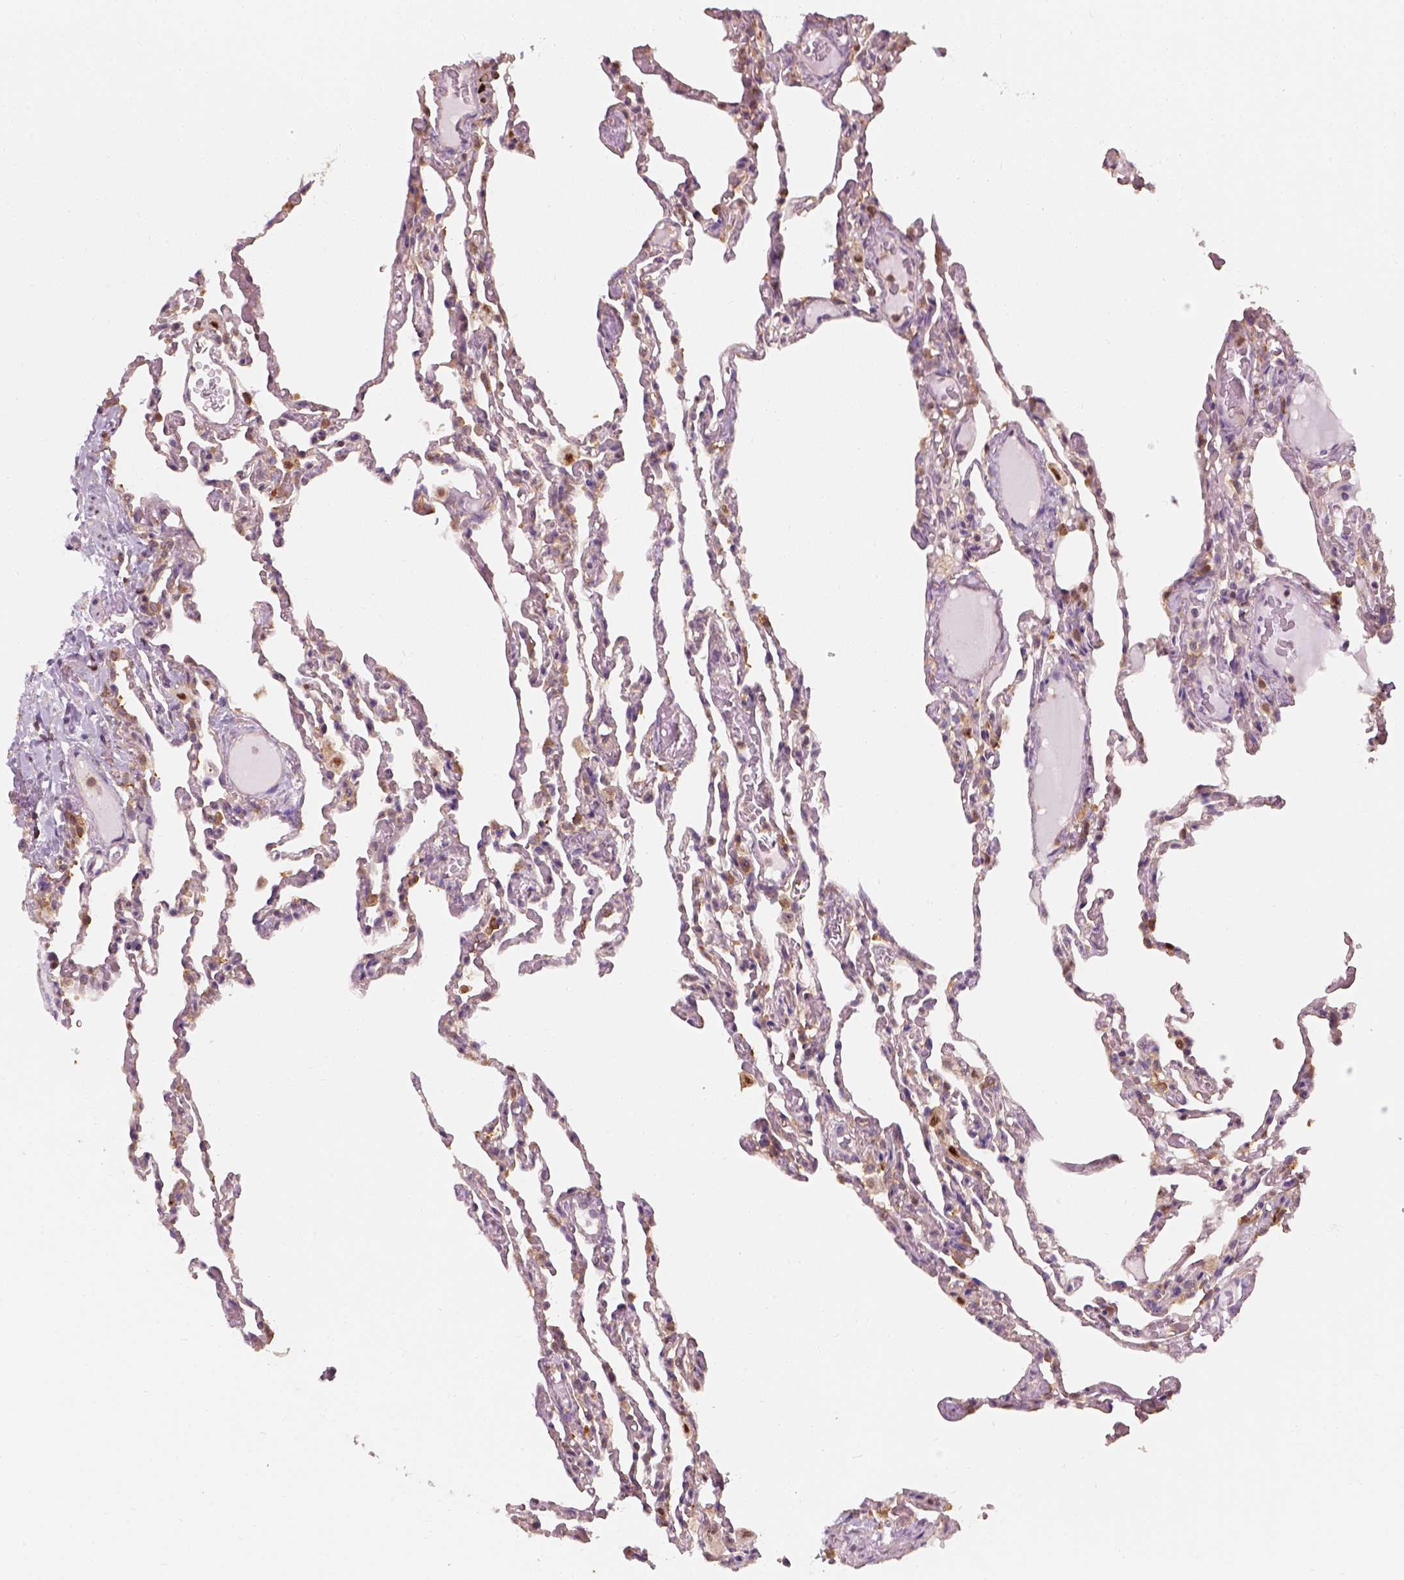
{"staining": {"intensity": "strong", "quantity": "<25%", "location": "nuclear"}, "tissue": "lung", "cell_type": "Alveolar cells", "image_type": "normal", "snomed": [{"axis": "morphology", "description": "Normal tissue, NOS"}, {"axis": "topography", "description": "Lung"}], "caption": "Lung stained with DAB IHC reveals medium levels of strong nuclear positivity in approximately <25% of alveolar cells. The staining was performed using DAB (3,3'-diaminobenzidine), with brown indicating positive protein expression. Nuclei are stained blue with hematoxylin.", "gene": "SQSTM1", "patient": {"sex": "female", "age": 43}}